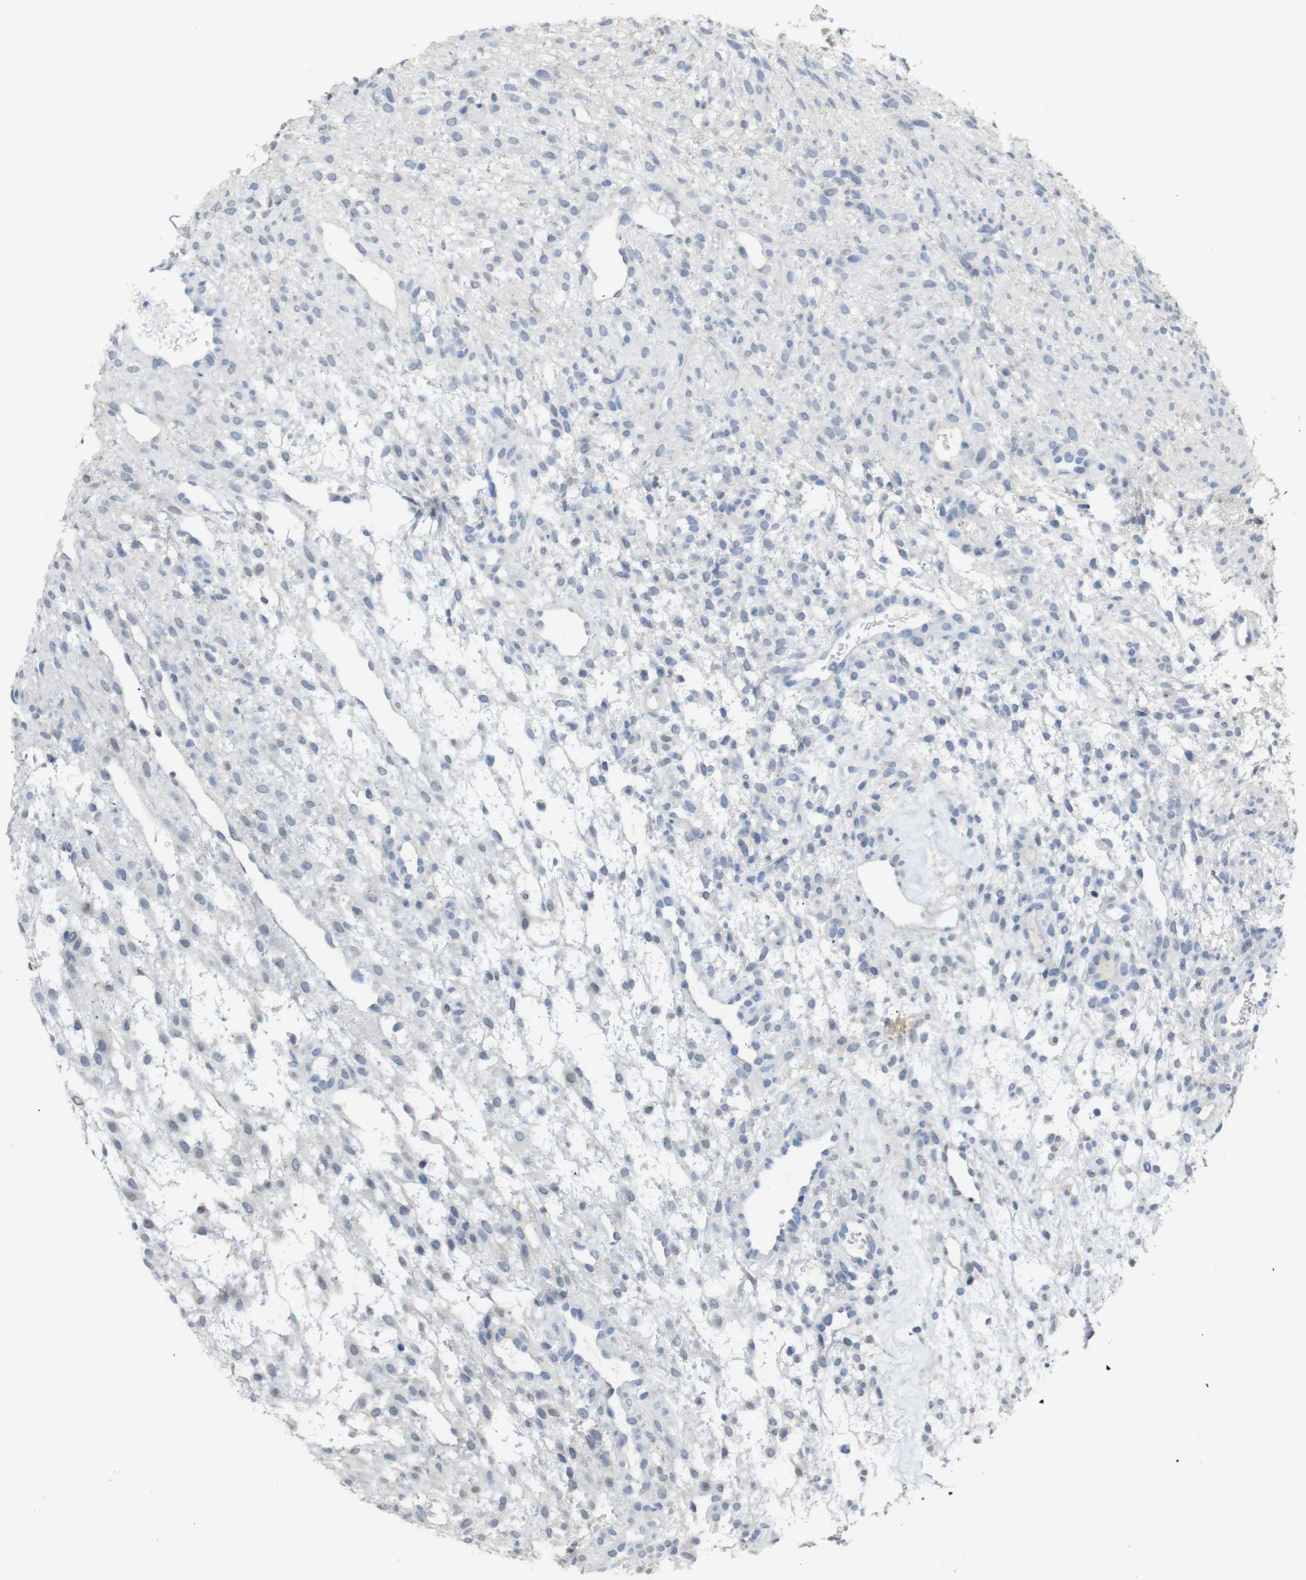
{"staining": {"intensity": "negative", "quantity": "none", "location": "none"}, "tissue": "ovary", "cell_type": "Follicle cells", "image_type": "normal", "snomed": [{"axis": "morphology", "description": "Normal tissue, NOS"}, {"axis": "morphology", "description": "Cyst, NOS"}, {"axis": "topography", "description": "Ovary"}], "caption": "IHC micrograph of normal ovary stained for a protein (brown), which exhibits no staining in follicle cells. (Brightfield microscopy of DAB (3,3'-diaminobenzidine) IHC at high magnification).", "gene": "CHRM5", "patient": {"sex": "female", "age": 18}}